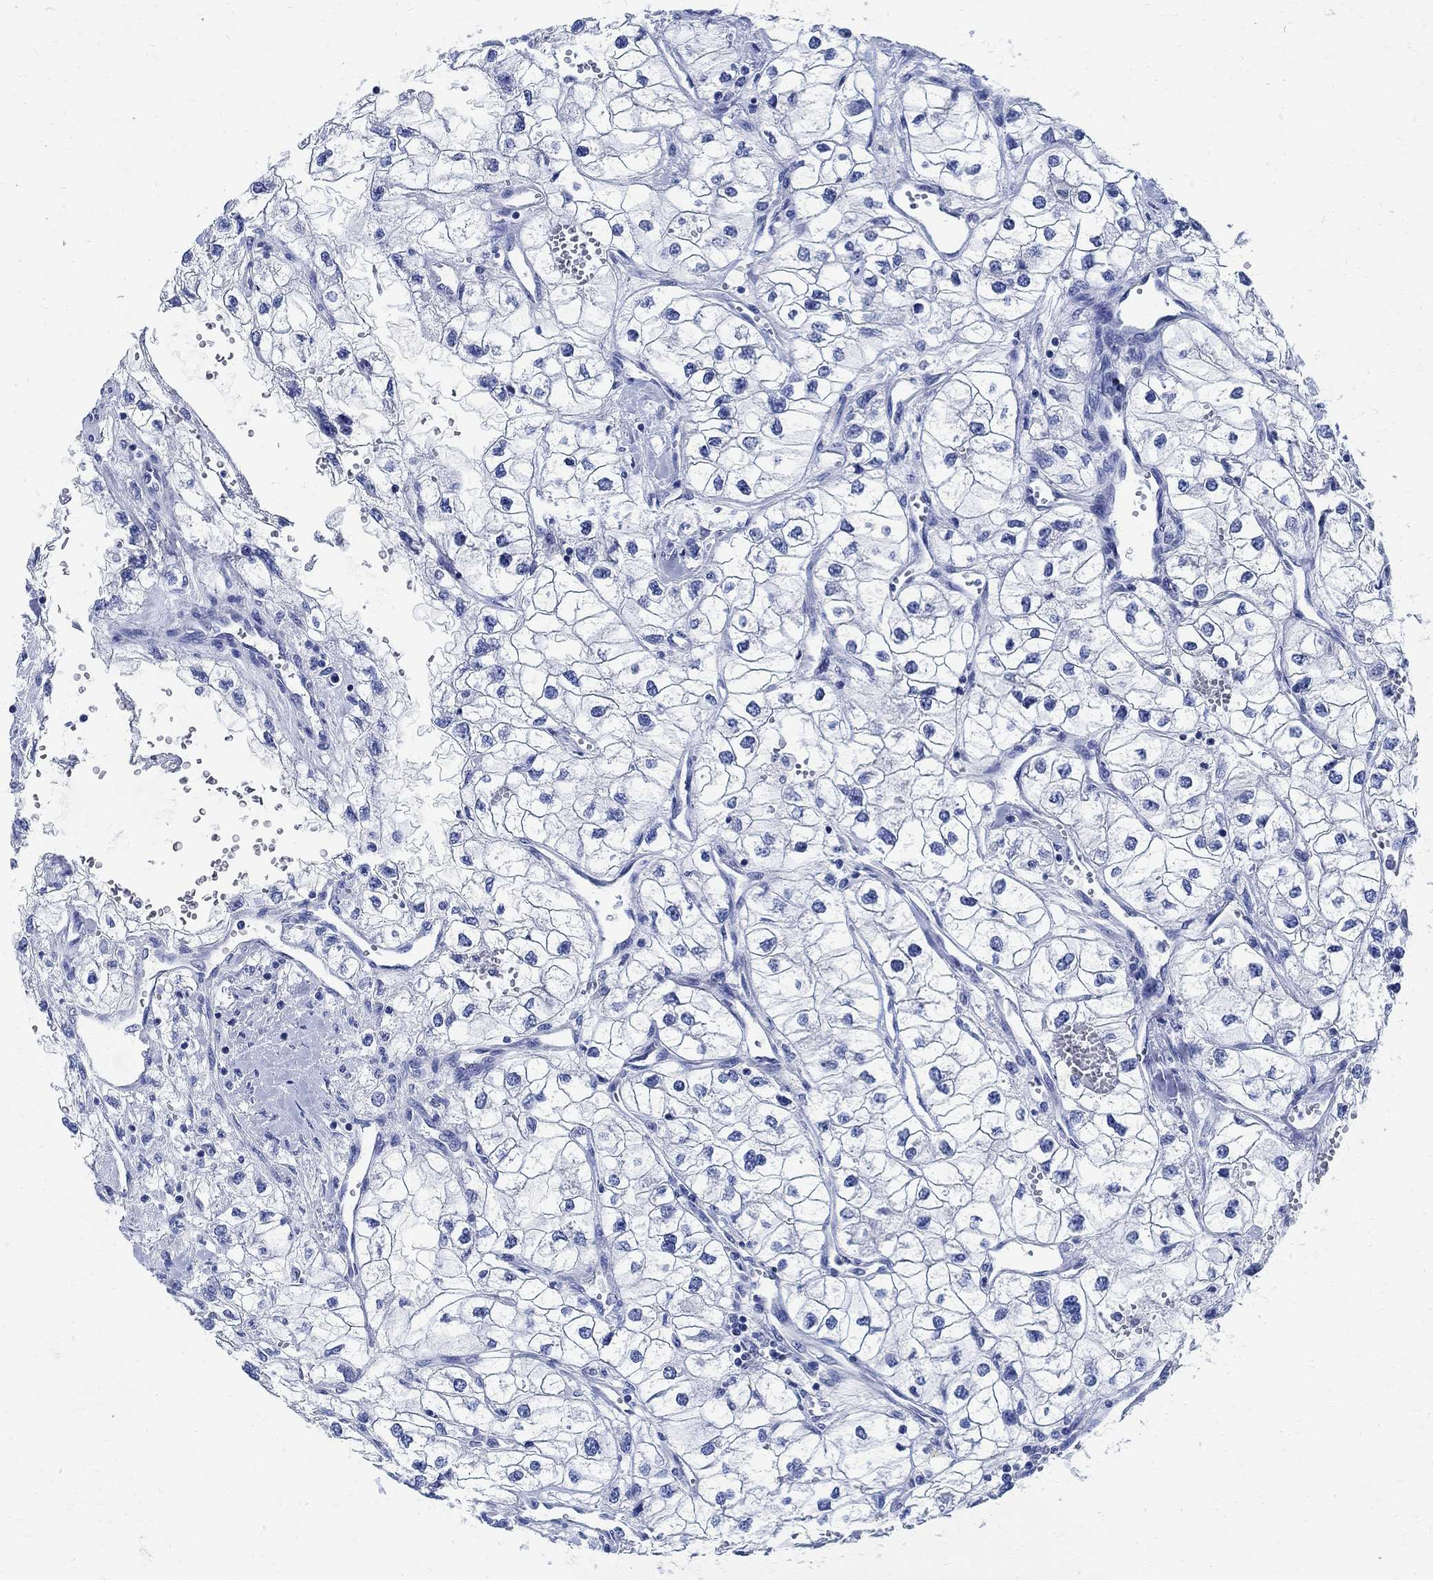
{"staining": {"intensity": "negative", "quantity": "none", "location": "none"}, "tissue": "renal cancer", "cell_type": "Tumor cells", "image_type": "cancer", "snomed": [{"axis": "morphology", "description": "Adenocarcinoma, NOS"}, {"axis": "topography", "description": "Kidney"}], "caption": "Tumor cells show no significant expression in renal cancer.", "gene": "TMEM221", "patient": {"sex": "male", "age": 59}}